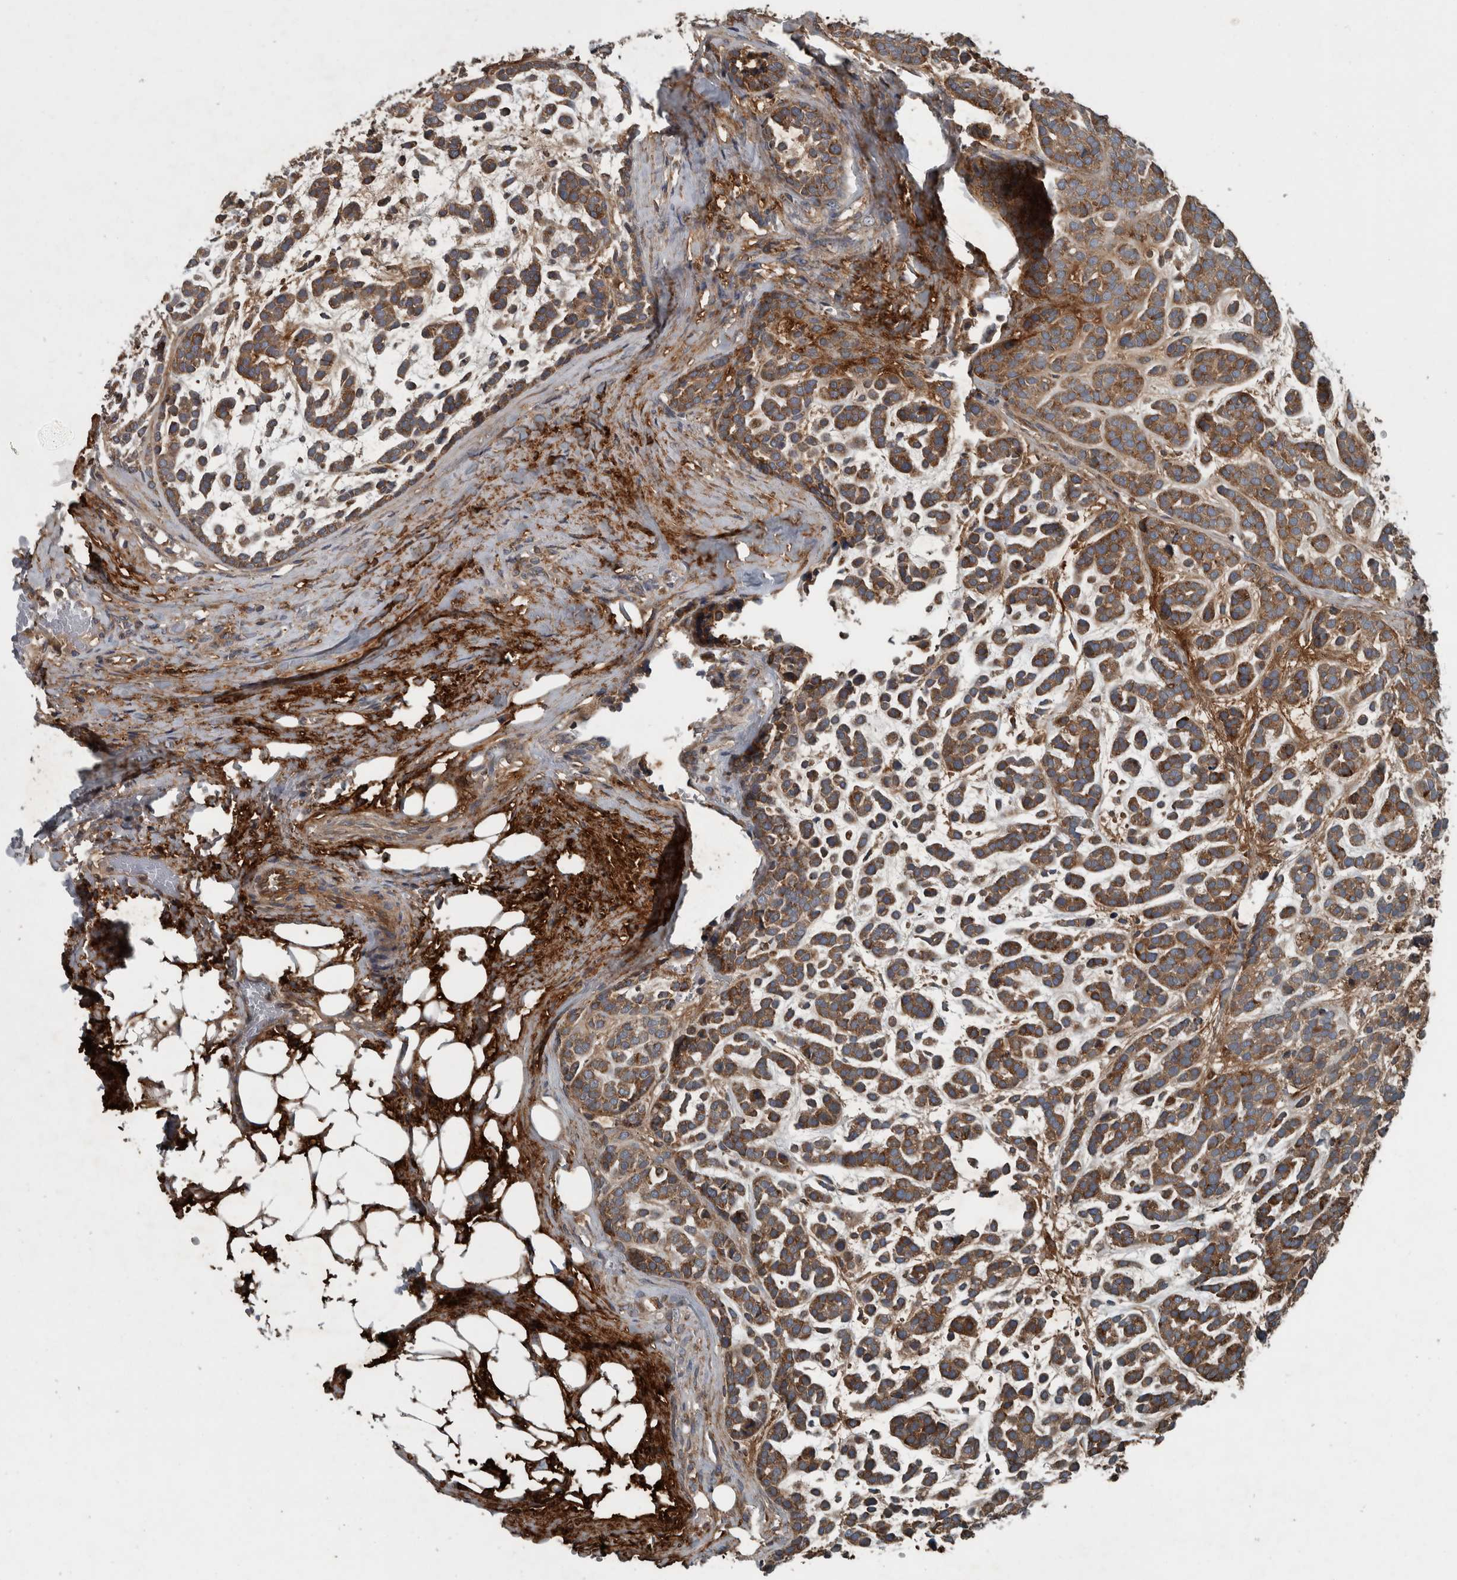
{"staining": {"intensity": "moderate", "quantity": ">75%", "location": "cytoplasmic/membranous"}, "tissue": "head and neck cancer", "cell_type": "Tumor cells", "image_type": "cancer", "snomed": [{"axis": "morphology", "description": "Adenocarcinoma, NOS"}, {"axis": "morphology", "description": "Adenoma, NOS"}, {"axis": "topography", "description": "Head-Neck"}], "caption": "Moderate cytoplasmic/membranous staining is identified in approximately >75% of tumor cells in adenoma (head and neck). (brown staining indicates protein expression, while blue staining denotes nuclei).", "gene": "EXOC8", "patient": {"sex": "female", "age": 55}}